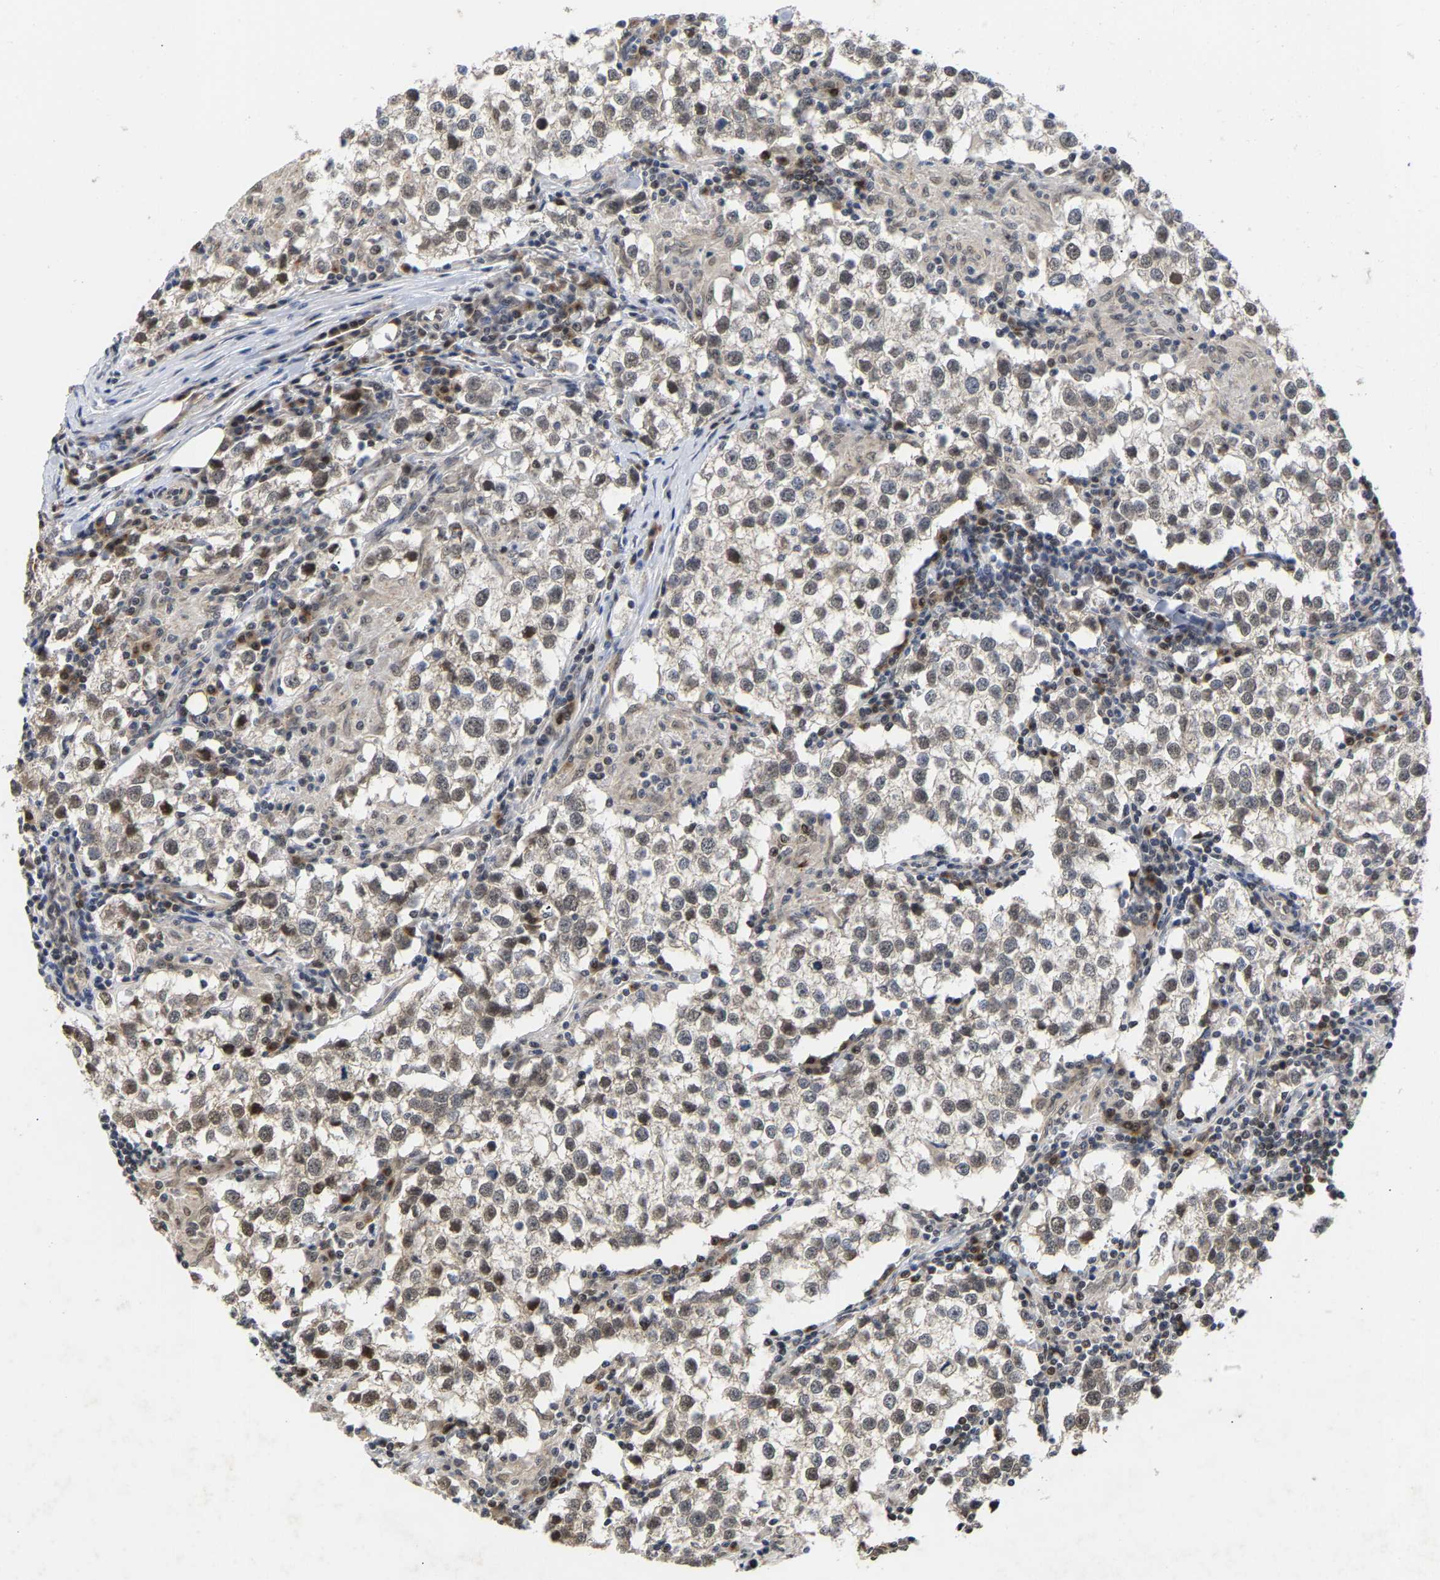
{"staining": {"intensity": "negative", "quantity": "none", "location": "none"}, "tissue": "testis cancer", "cell_type": "Tumor cells", "image_type": "cancer", "snomed": [{"axis": "morphology", "description": "Seminoma, NOS"}, {"axis": "morphology", "description": "Carcinoma, Embryonal, NOS"}, {"axis": "topography", "description": "Testis"}], "caption": "IHC of embryonal carcinoma (testis) shows no staining in tumor cells.", "gene": "CLIP2", "patient": {"sex": "male", "age": 36}}